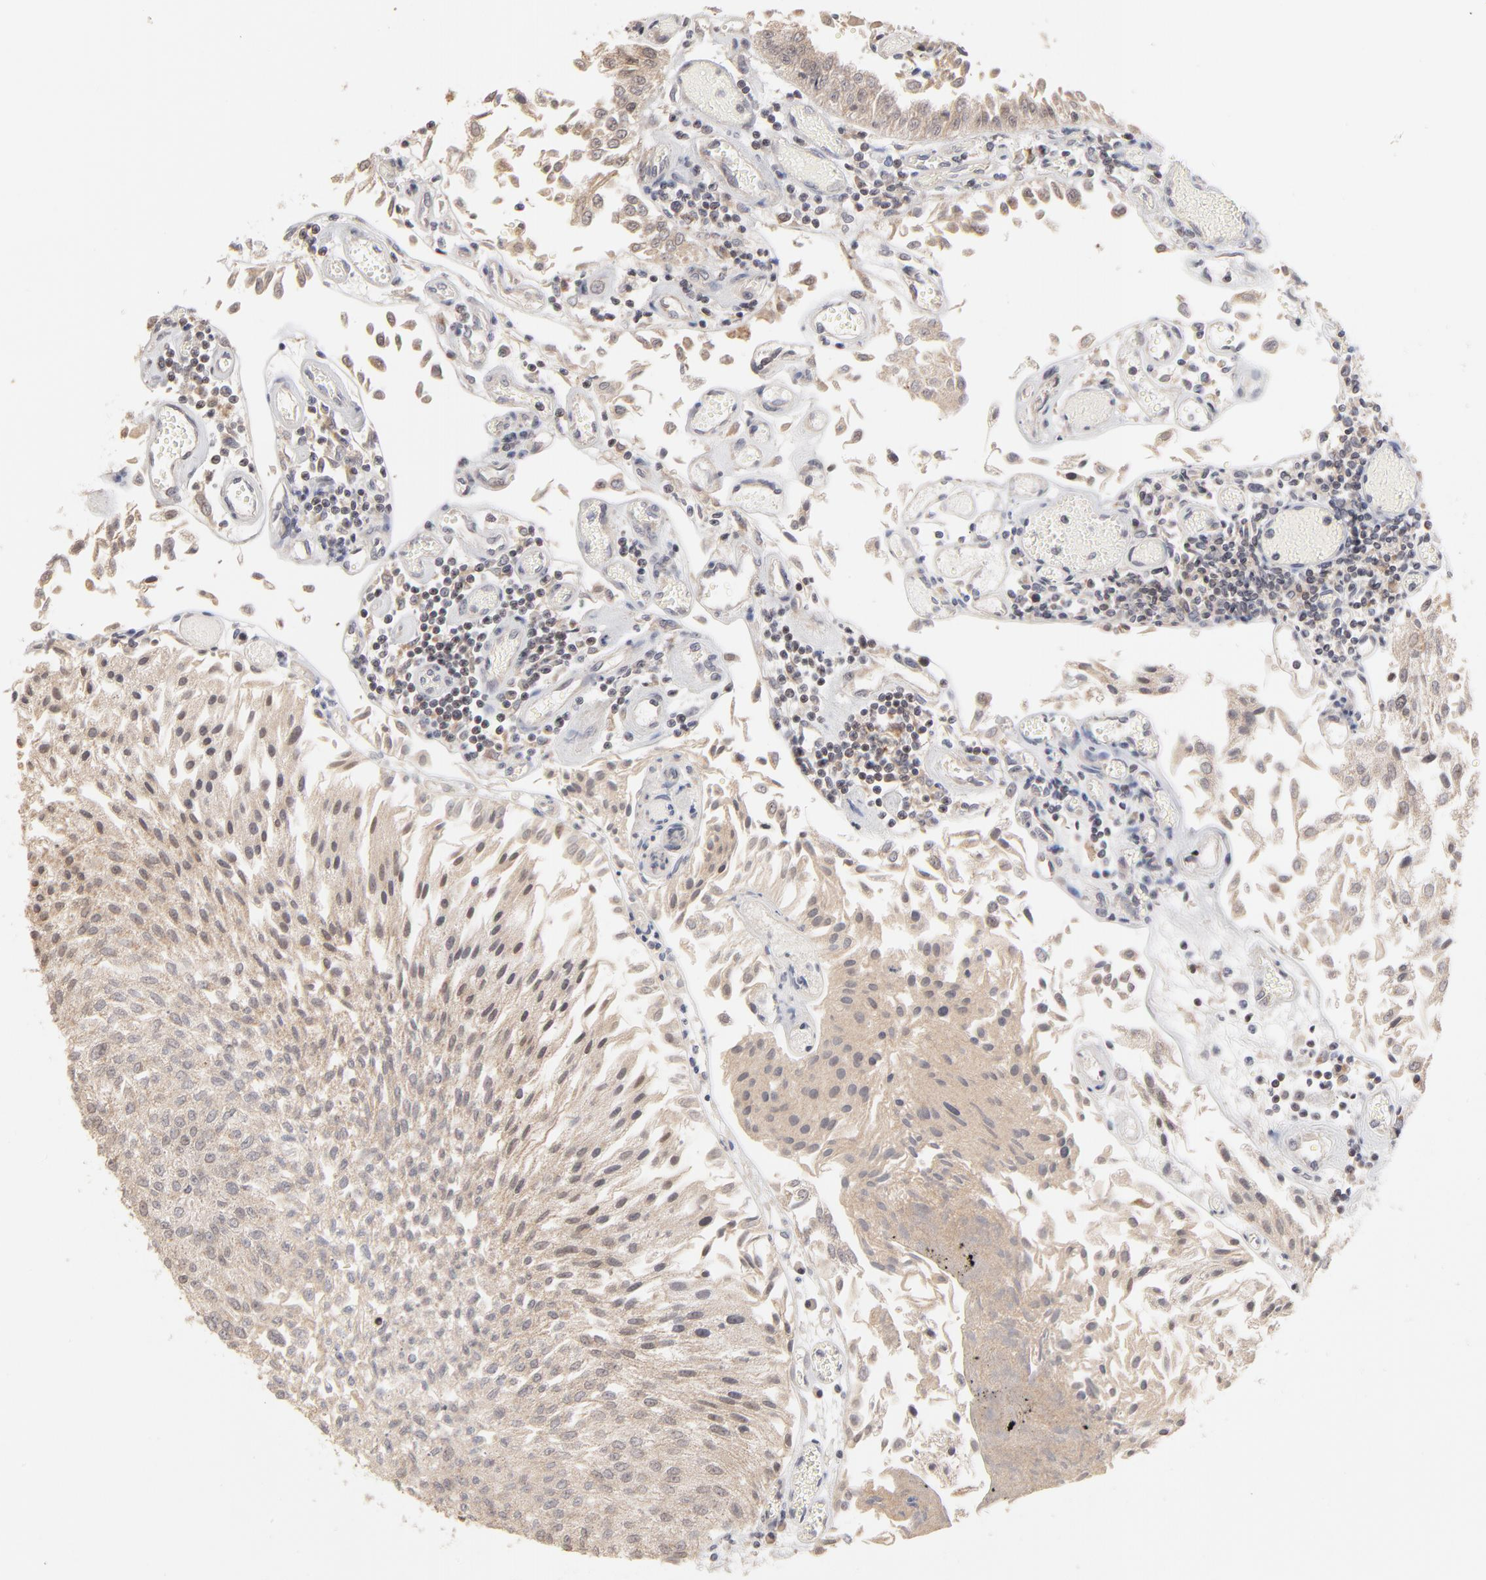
{"staining": {"intensity": "weak", "quantity": ">75%", "location": "cytoplasmic/membranous"}, "tissue": "urothelial cancer", "cell_type": "Tumor cells", "image_type": "cancer", "snomed": [{"axis": "morphology", "description": "Urothelial carcinoma, Low grade"}, {"axis": "topography", "description": "Urinary bladder"}], "caption": "IHC micrograph of neoplastic tissue: low-grade urothelial carcinoma stained using immunohistochemistry displays low levels of weak protein expression localized specifically in the cytoplasmic/membranous of tumor cells, appearing as a cytoplasmic/membranous brown color.", "gene": "ARIH1", "patient": {"sex": "male", "age": 86}}